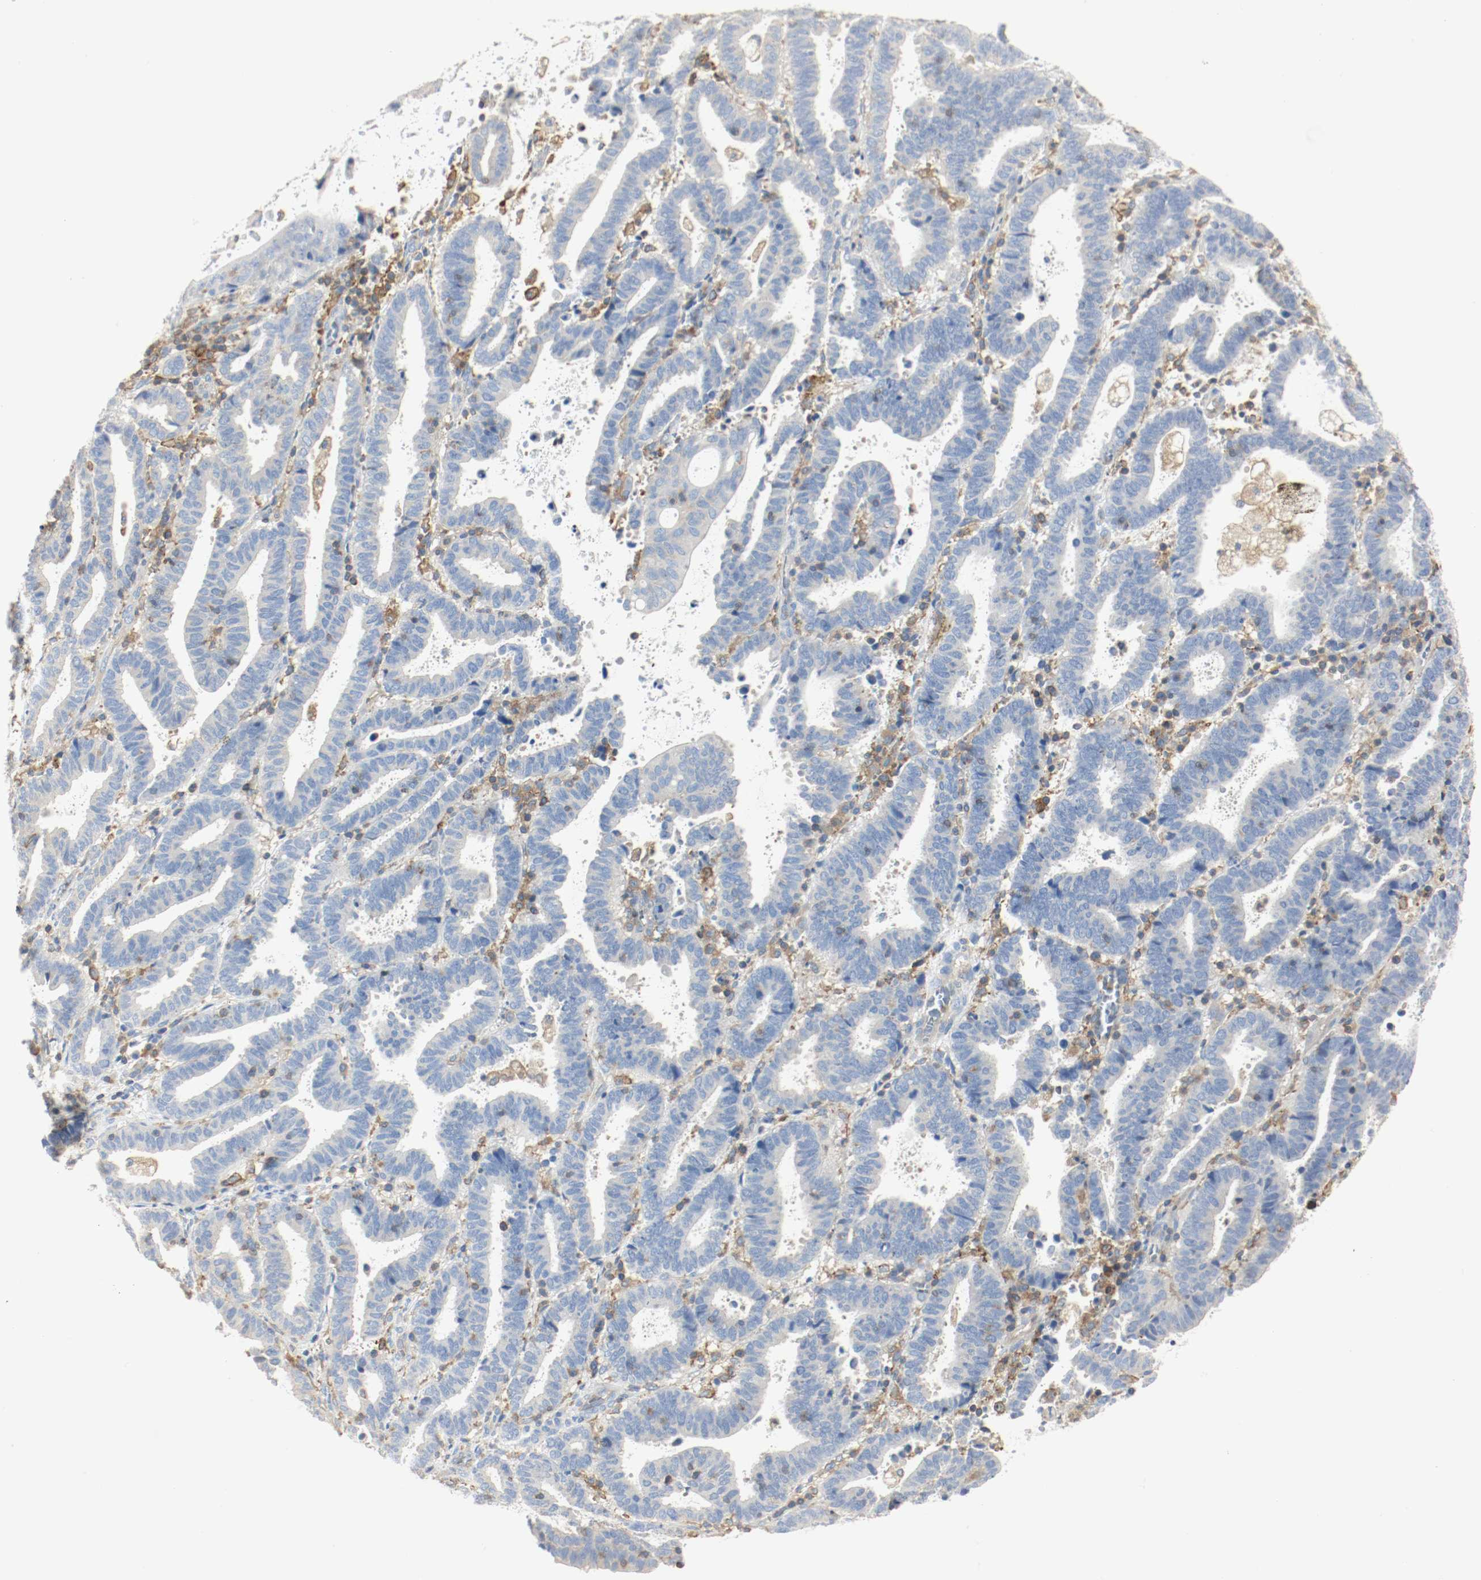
{"staining": {"intensity": "negative", "quantity": "none", "location": "none"}, "tissue": "endometrial cancer", "cell_type": "Tumor cells", "image_type": "cancer", "snomed": [{"axis": "morphology", "description": "Adenocarcinoma, NOS"}, {"axis": "topography", "description": "Uterus"}], "caption": "A micrograph of human endometrial adenocarcinoma is negative for staining in tumor cells.", "gene": "ARPC1B", "patient": {"sex": "female", "age": 83}}